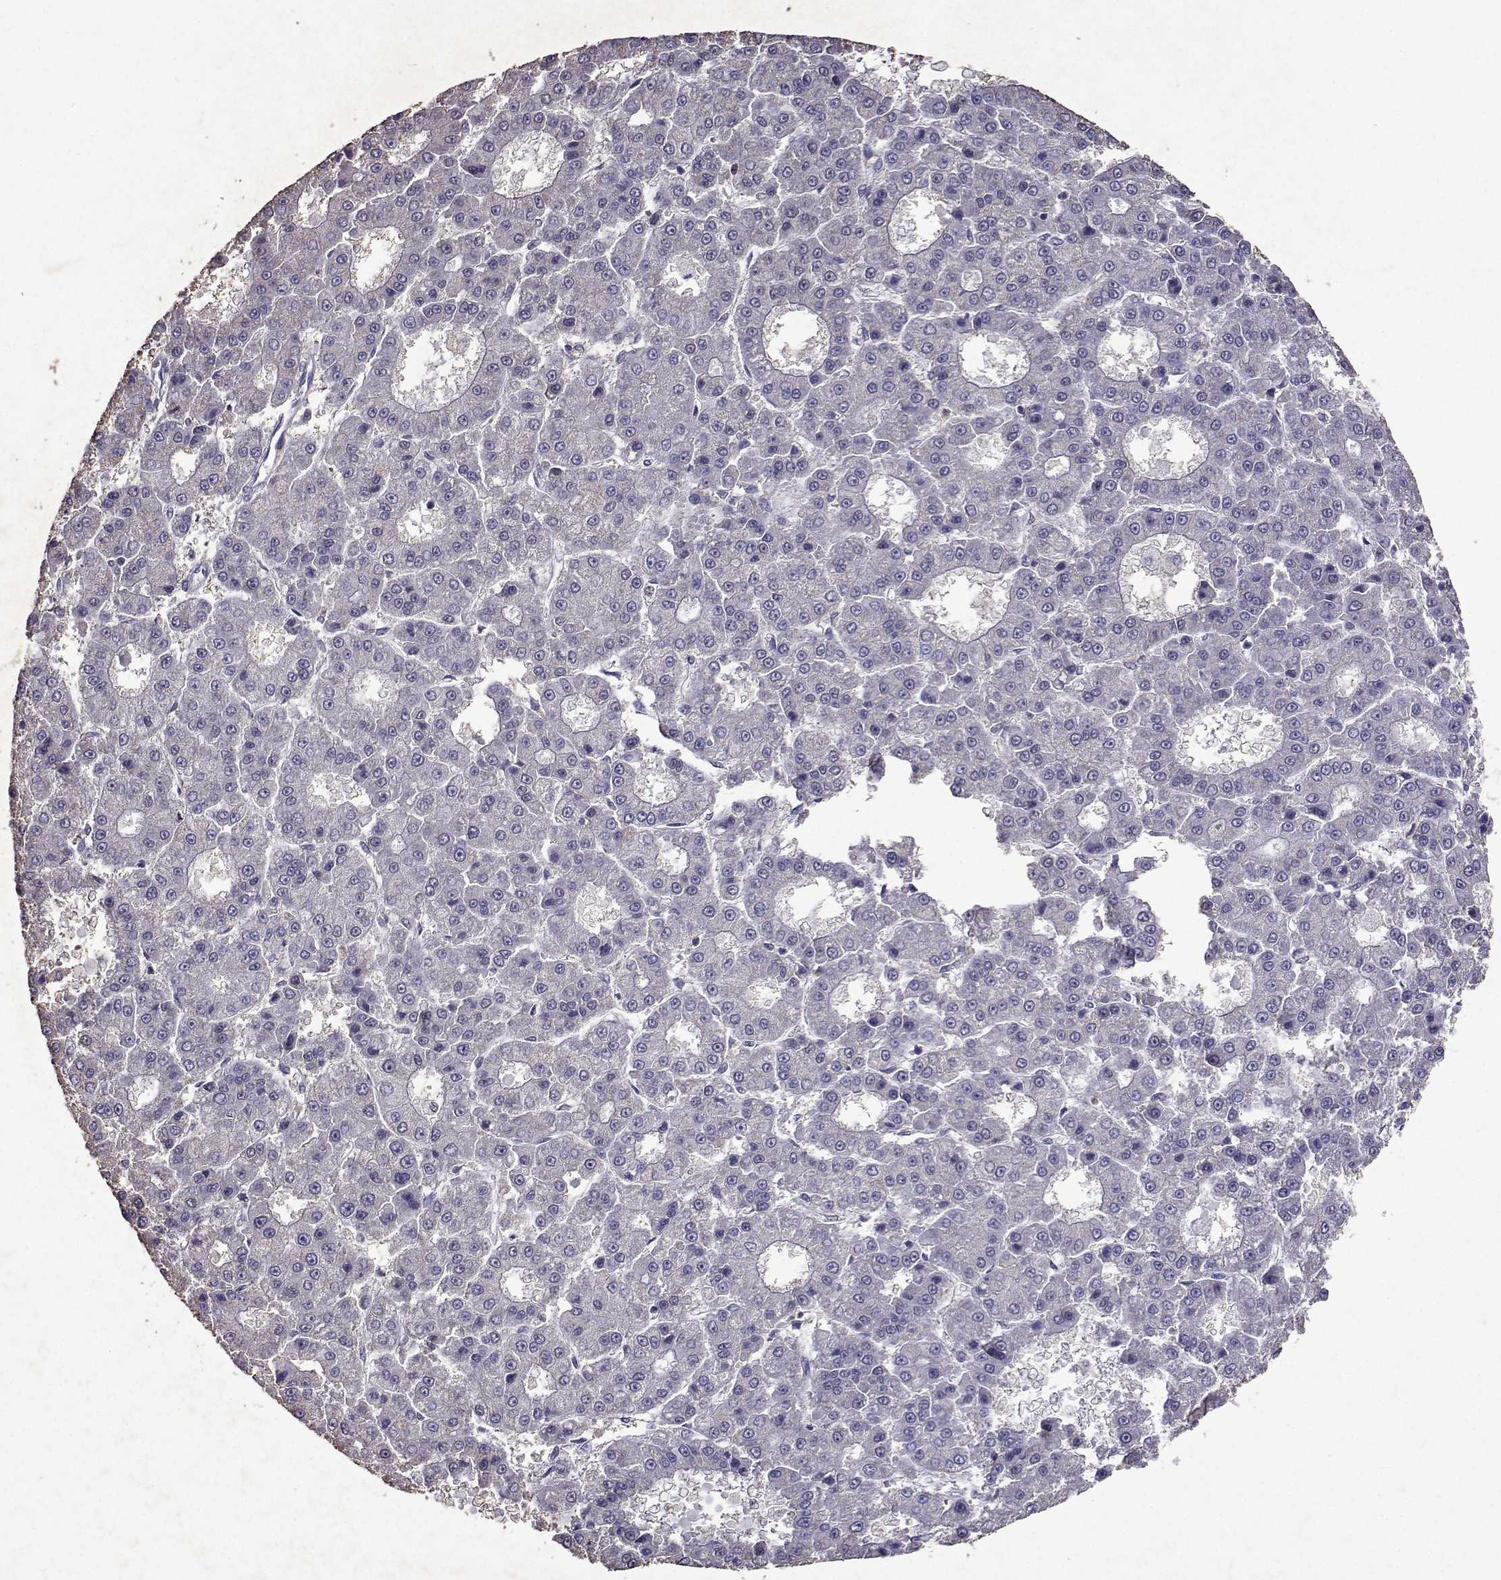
{"staining": {"intensity": "negative", "quantity": "none", "location": "none"}, "tissue": "liver cancer", "cell_type": "Tumor cells", "image_type": "cancer", "snomed": [{"axis": "morphology", "description": "Carcinoma, Hepatocellular, NOS"}, {"axis": "topography", "description": "Liver"}], "caption": "A high-resolution histopathology image shows IHC staining of liver hepatocellular carcinoma, which reveals no significant expression in tumor cells.", "gene": "APAF1", "patient": {"sex": "male", "age": 70}}